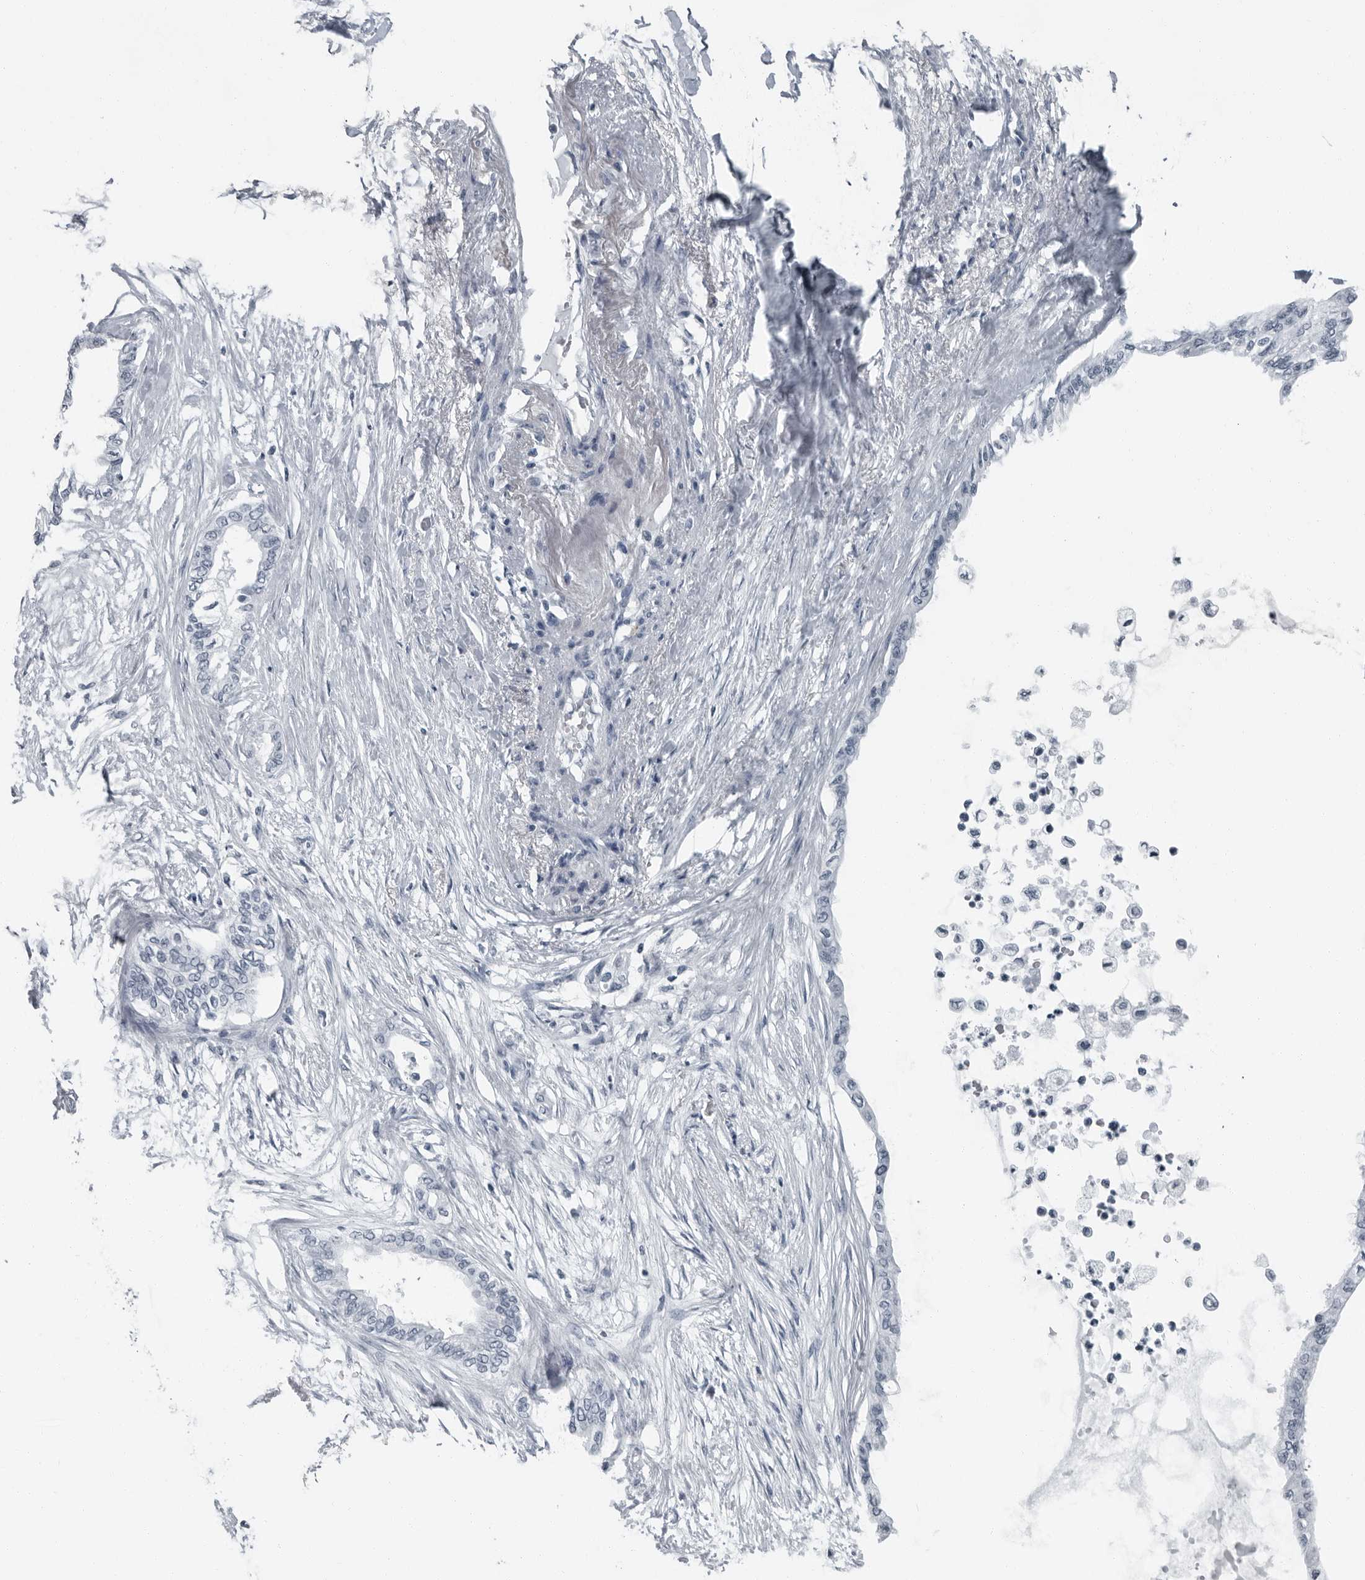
{"staining": {"intensity": "negative", "quantity": "none", "location": "none"}, "tissue": "pancreatic cancer", "cell_type": "Tumor cells", "image_type": "cancer", "snomed": [{"axis": "morphology", "description": "Normal tissue, NOS"}, {"axis": "morphology", "description": "Adenocarcinoma, NOS"}, {"axis": "topography", "description": "Pancreas"}, {"axis": "topography", "description": "Duodenum"}], "caption": "This micrograph is of pancreatic cancer (adenocarcinoma) stained with immunohistochemistry to label a protein in brown with the nuclei are counter-stained blue. There is no expression in tumor cells.", "gene": "PDCD11", "patient": {"sex": "female", "age": 60}}